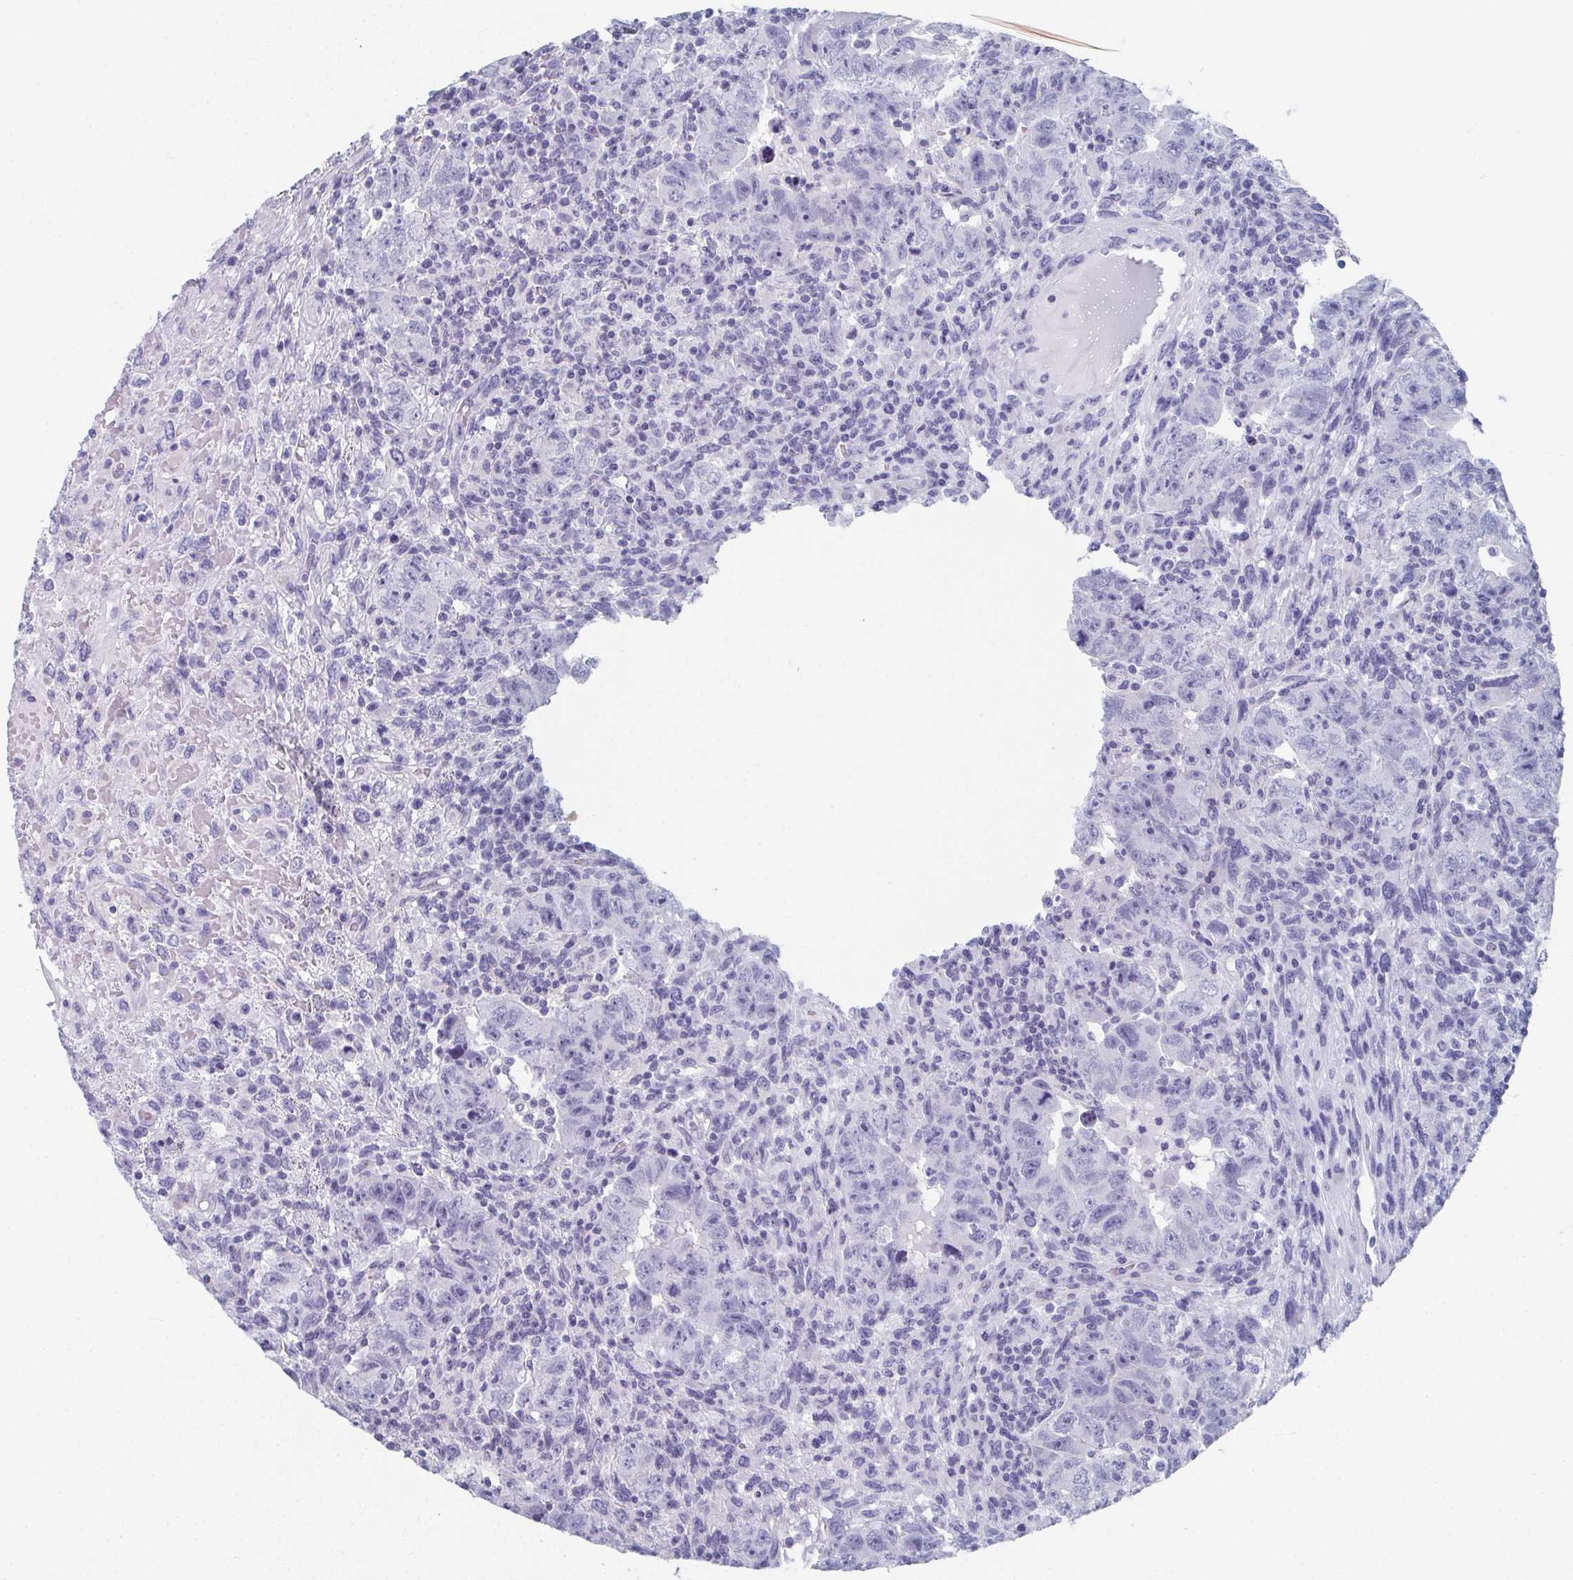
{"staining": {"intensity": "negative", "quantity": "none", "location": "none"}, "tissue": "testis cancer", "cell_type": "Tumor cells", "image_type": "cancer", "snomed": [{"axis": "morphology", "description": "Carcinoma, Embryonal, NOS"}, {"axis": "topography", "description": "Testis"}], "caption": "Testis embryonal carcinoma stained for a protein using immunohistochemistry (IHC) exhibits no positivity tumor cells.", "gene": "GHRL", "patient": {"sex": "male", "age": 24}}